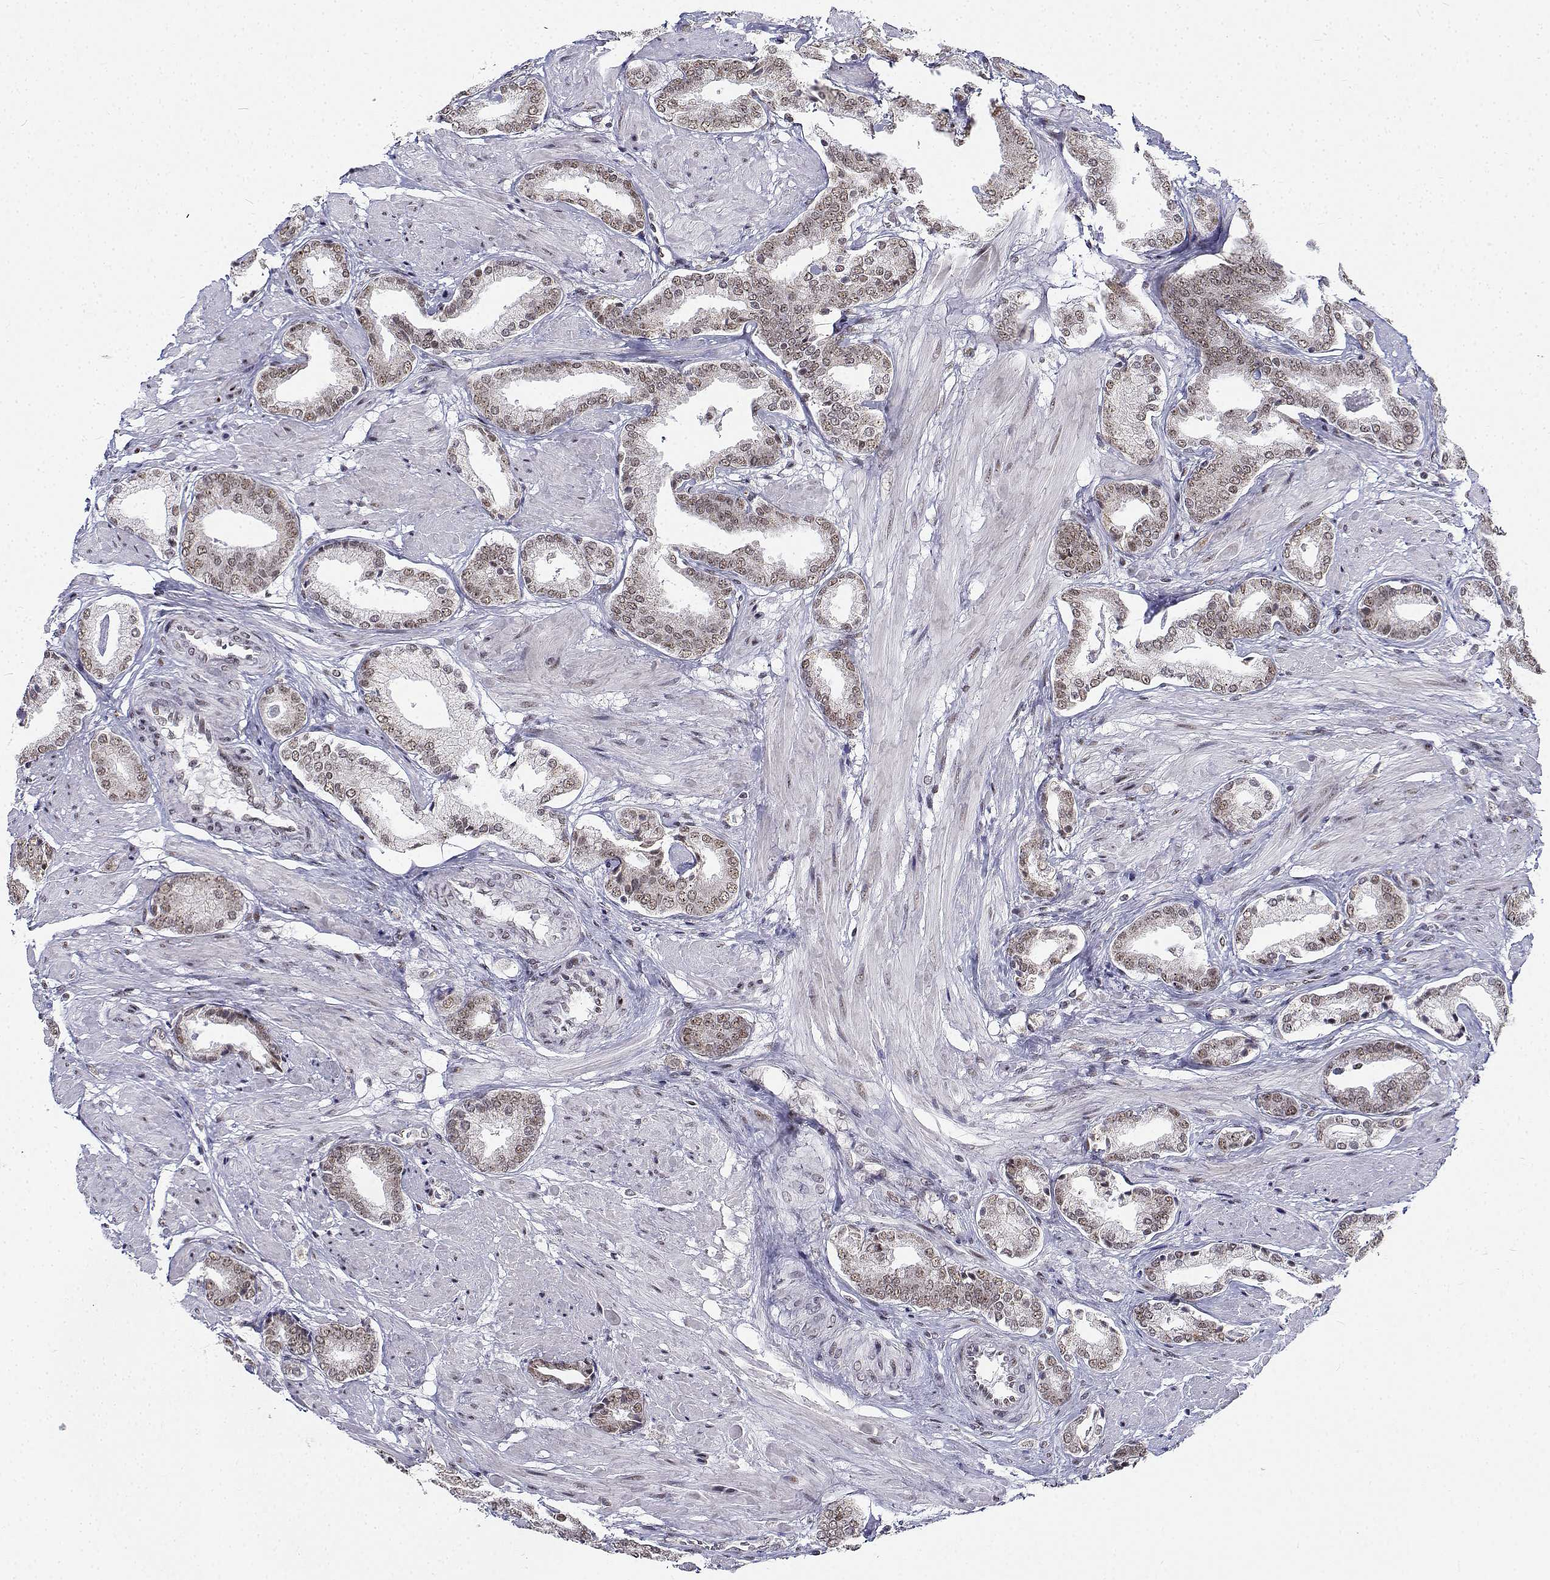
{"staining": {"intensity": "weak", "quantity": "25%-75%", "location": "nuclear"}, "tissue": "prostate cancer", "cell_type": "Tumor cells", "image_type": "cancer", "snomed": [{"axis": "morphology", "description": "Adenocarcinoma, High grade"}, {"axis": "topography", "description": "Prostate"}], "caption": "This histopathology image reveals immunohistochemistry staining of human adenocarcinoma (high-grade) (prostate), with low weak nuclear expression in approximately 25%-75% of tumor cells.", "gene": "BCAS2", "patient": {"sex": "male", "age": 56}}